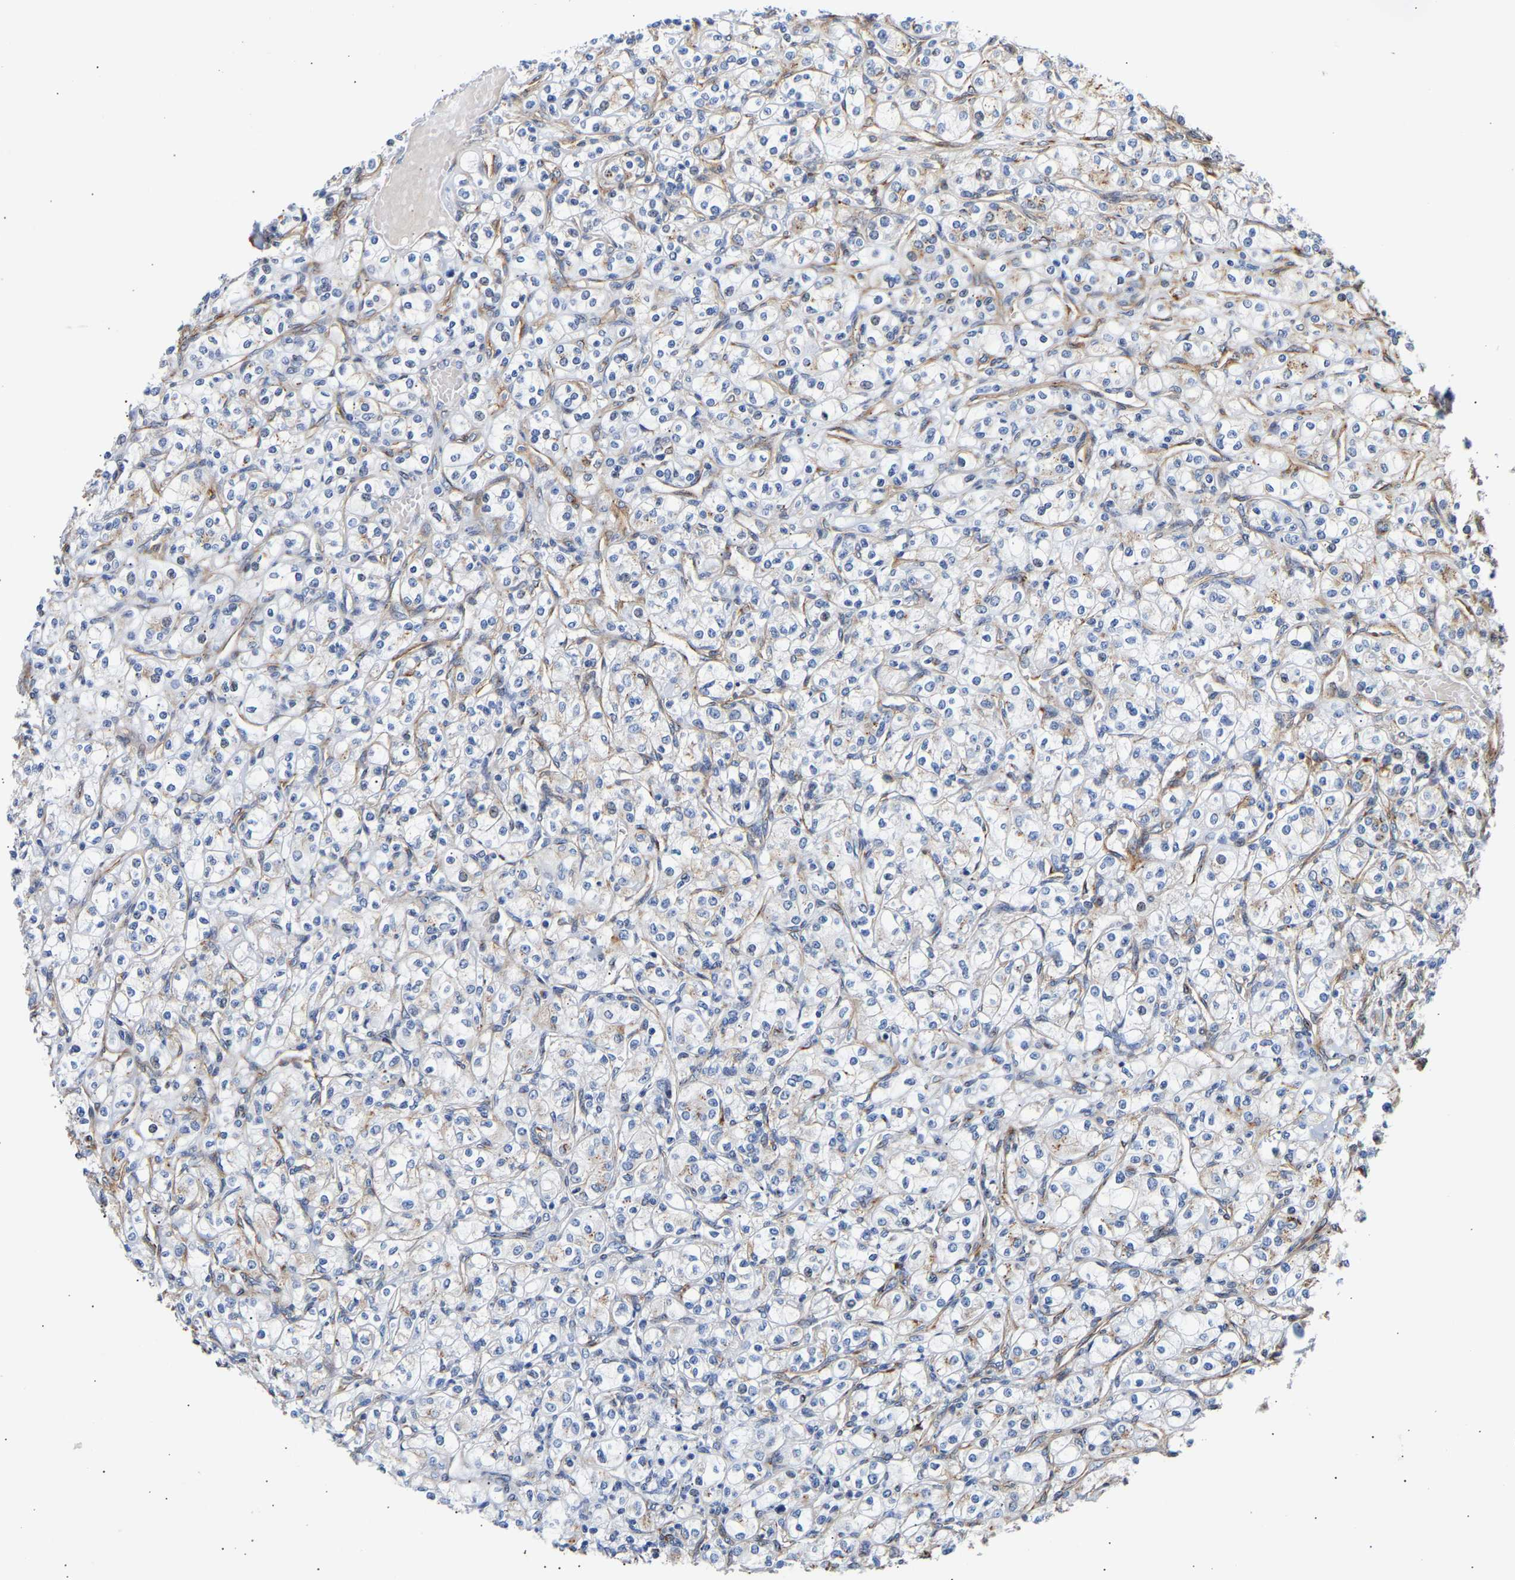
{"staining": {"intensity": "weak", "quantity": "<25%", "location": "cytoplasmic/membranous"}, "tissue": "renal cancer", "cell_type": "Tumor cells", "image_type": "cancer", "snomed": [{"axis": "morphology", "description": "Adenocarcinoma, NOS"}, {"axis": "topography", "description": "Kidney"}], "caption": "Renal cancer (adenocarcinoma) was stained to show a protein in brown. There is no significant expression in tumor cells. (Brightfield microscopy of DAB immunohistochemistry (IHC) at high magnification).", "gene": "IGFBP7", "patient": {"sex": "male", "age": 77}}